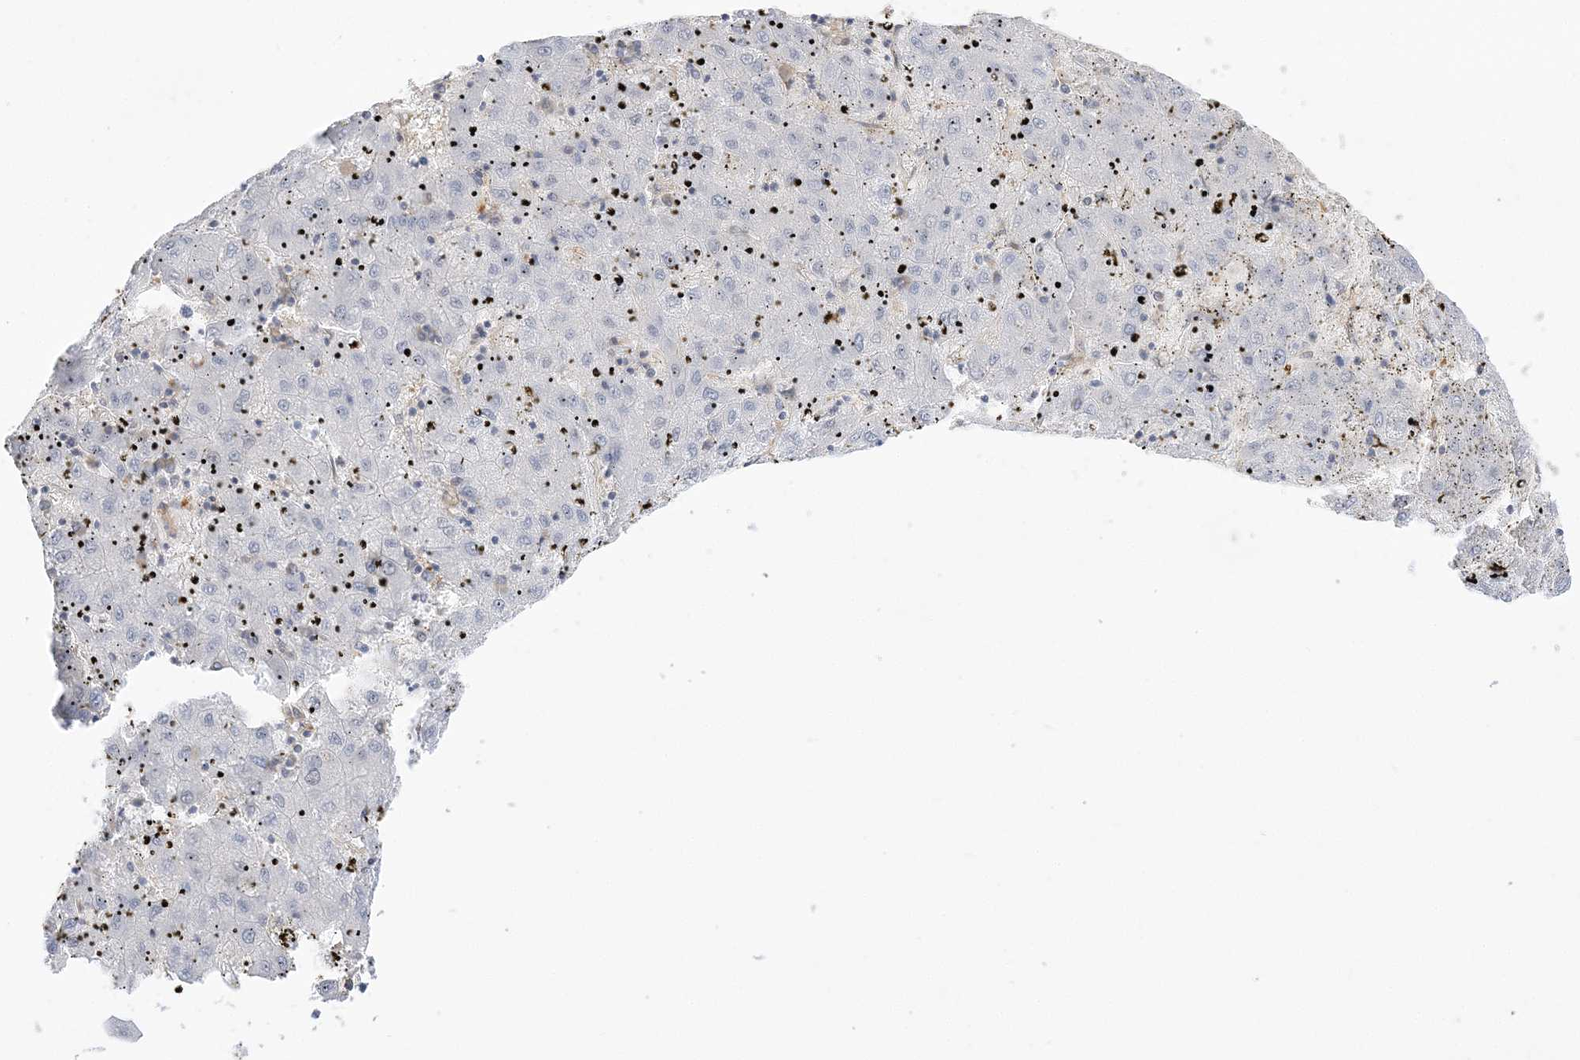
{"staining": {"intensity": "negative", "quantity": "none", "location": "none"}, "tissue": "liver cancer", "cell_type": "Tumor cells", "image_type": "cancer", "snomed": [{"axis": "morphology", "description": "Carcinoma, Hepatocellular, NOS"}, {"axis": "topography", "description": "Liver"}], "caption": "An immunohistochemistry photomicrograph of hepatocellular carcinoma (liver) is shown. There is no staining in tumor cells of hepatocellular carcinoma (liver).", "gene": "THADA", "patient": {"sex": "male", "age": 72}}